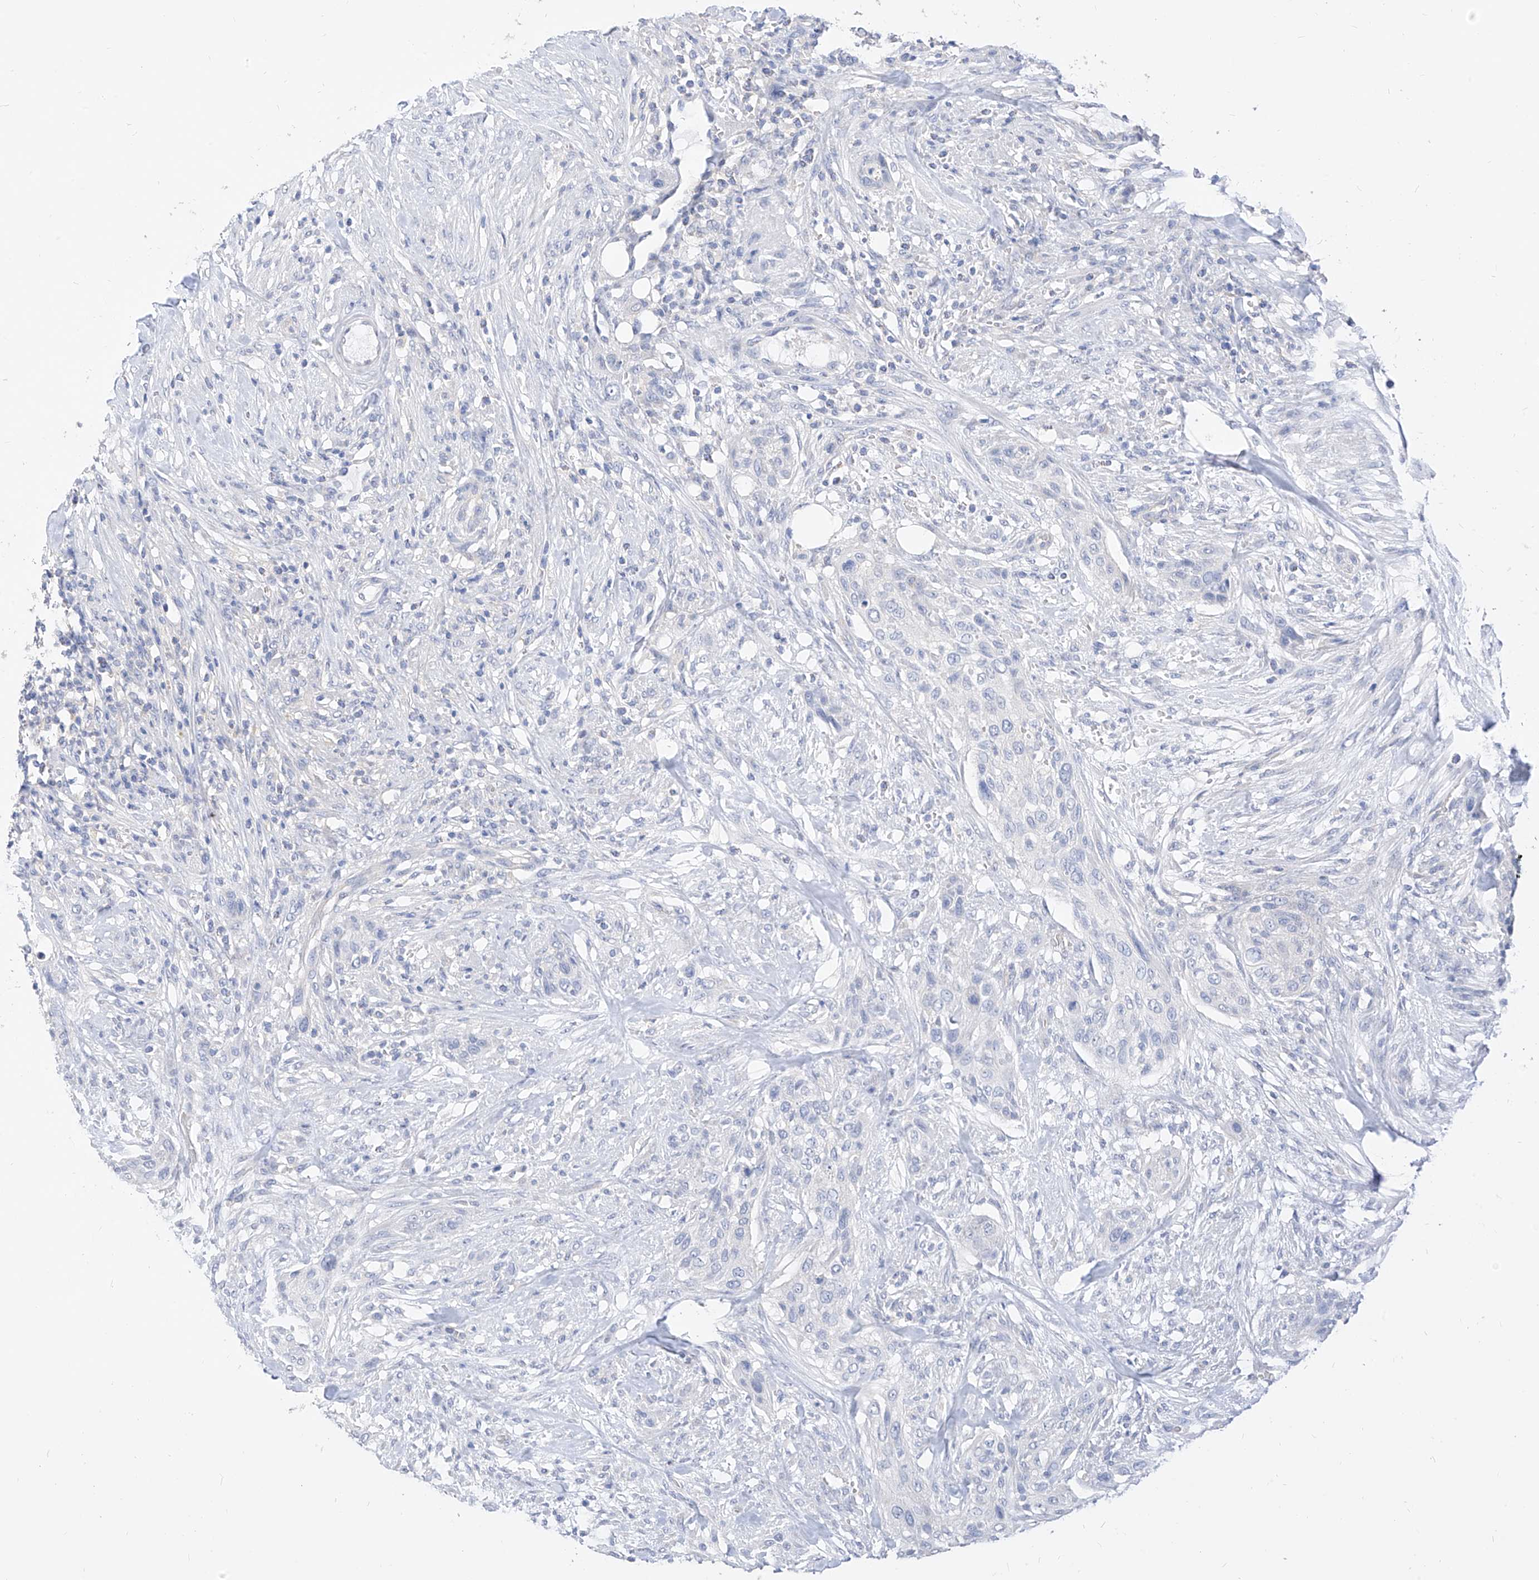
{"staining": {"intensity": "negative", "quantity": "none", "location": "none"}, "tissue": "urothelial cancer", "cell_type": "Tumor cells", "image_type": "cancer", "snomed": [{"axis": "morphology", "description": "Urothelial carcinoma, High grade"}, {"axis": "topography", "description": "Urinary bladder"}], "caption": "Immunohistochemistry (IHC) of human high-grade urothelial carcinoma reveals no expression in tumor cells.", "gene": "ZZEF1", "patient": {"sex": "male", "age": 35}}